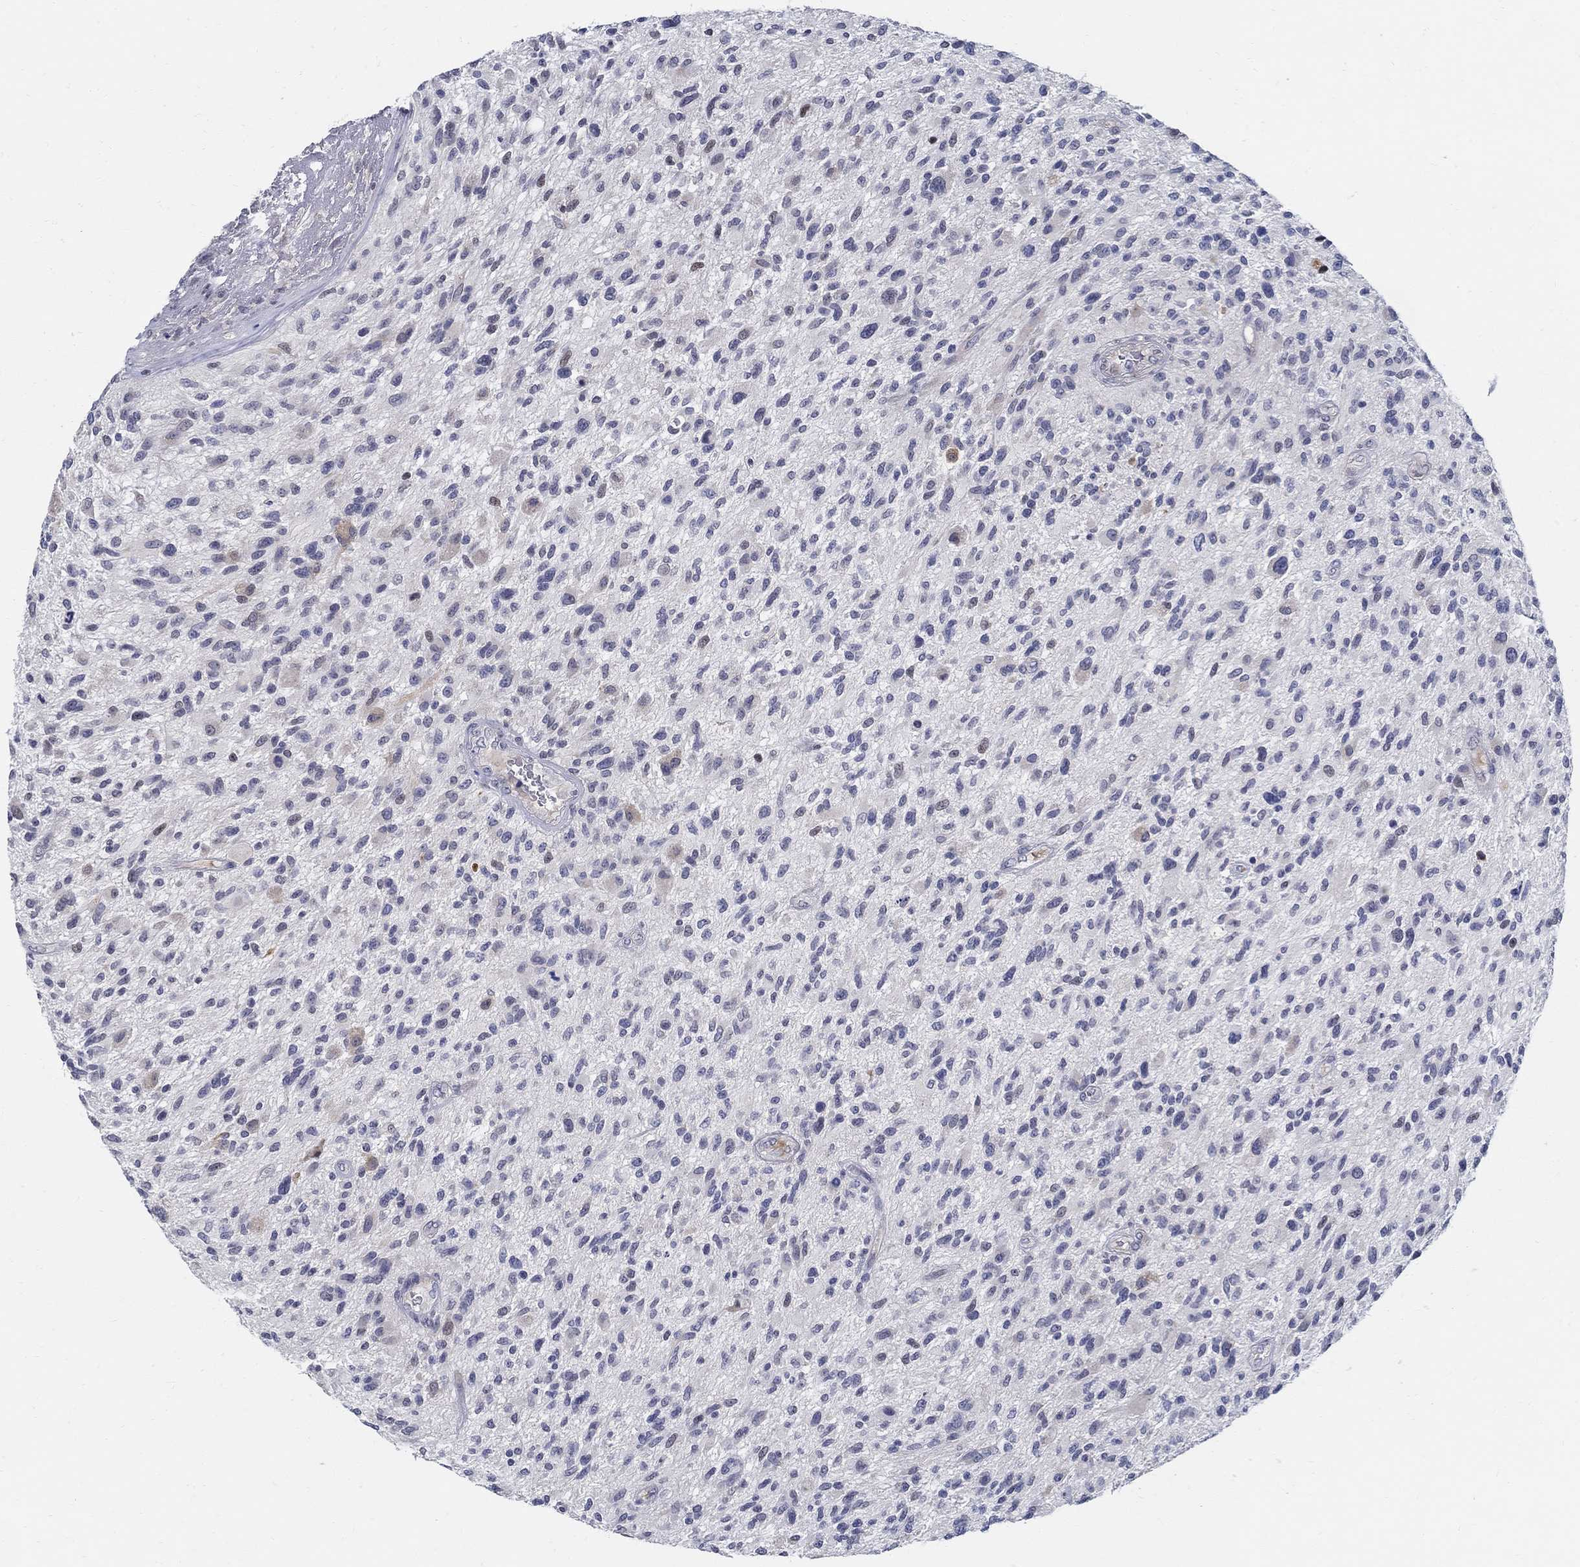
{"staining": {"intensity": "negative", "quantity": "none", "location": "none"}, "tissue": "glioma", "cell_type": "Tumor cells", "image_type": "cancer", "snomed": [{"axis": "morphology", "description": "Glioma, malignant, High grade"}, {"axis": "topography", "description": "Brain"}], "caption": "This is an immunohistochemistry (IHC) image of malignant glioma (high-grade). There is no positivity in tumor cells.", "gene": "C16orf46", "patient": {"sex": "male", "age": 47}}